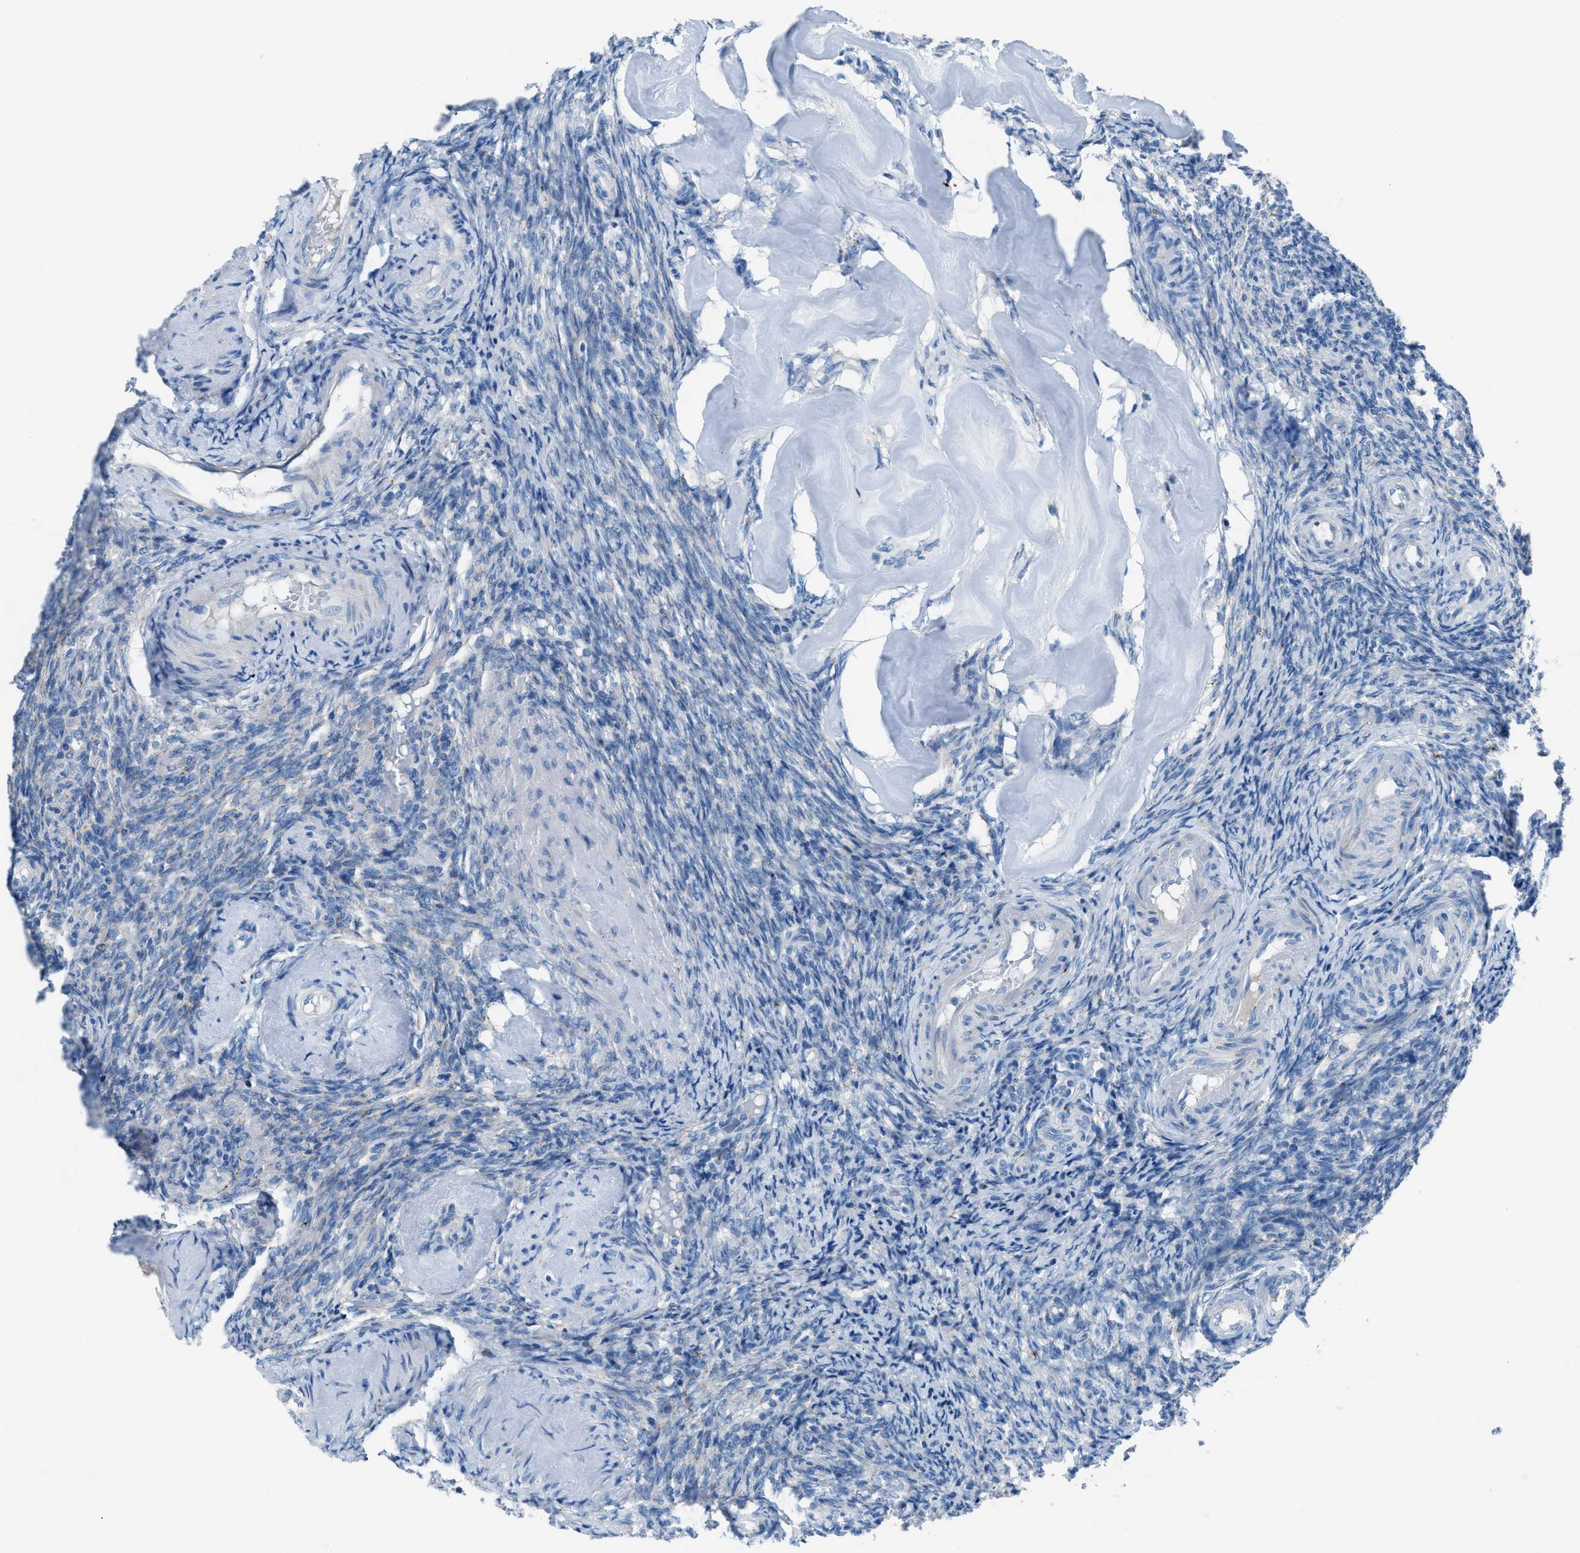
{"staining": {"intensity": "negative", "quantity": "none", "location": "none"}, "tissue": "ovary", "cell_type": "Ovarian stroma cells", "image_type": "normal", "snomed": [{"axis": "morphology", "description": "Normal tissue, NOS"}, {"axis": "topography", "description": "Ovary"}], "caption": "Immunohistochemical staining of normal ovary reveals no significant staining in ovarian stroma cells. The staining was performed using DAB (3,3'-diaminobenzidine) to visualize the protein expression in brown, while the nuclei were stained in blue with hematoxylin (Magnification: 20x).", "gene": "CD1B", "patient": {"sex": "female", "age": 41}}